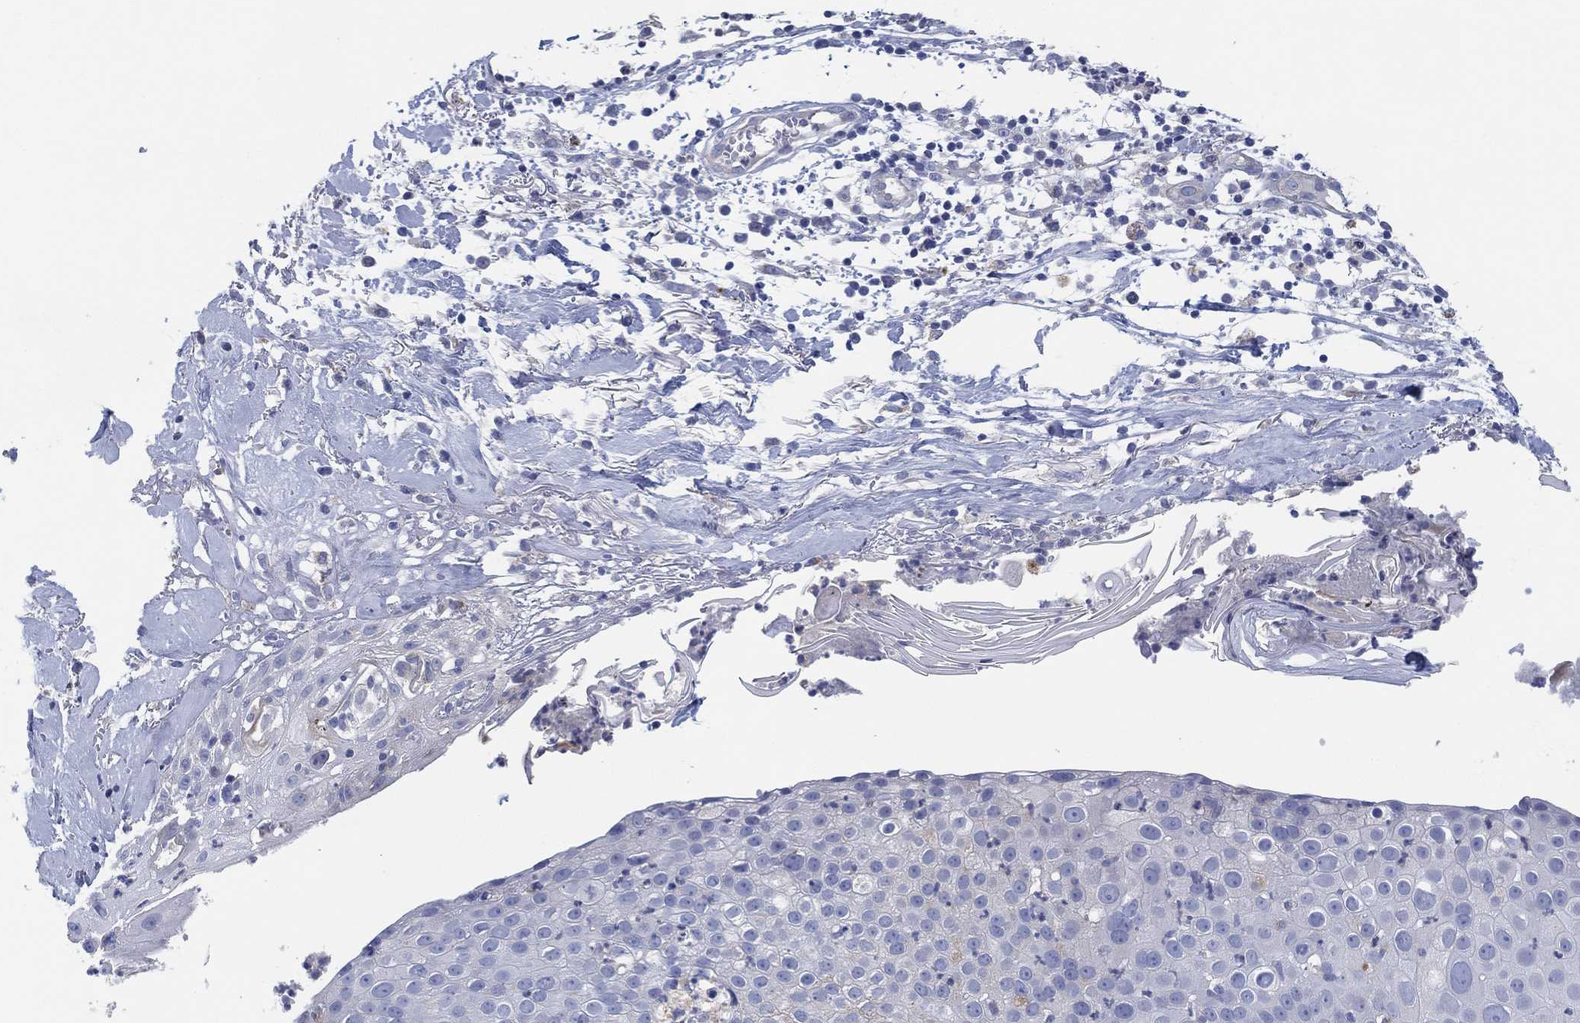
{"staining": {"intensity": "negative", "quantity": "none", "location": "none"}, "tissue": "skin cancer", "cell_type": "Tumor cells", "image_type": "cancer", "snomed": [{"axis": "morphology", "description": "Squamous cell carcinoma, NOS"}, {"axis": "topography", "description": "Skin"}], "caption": "High magnification brightfield microscopy of skin cancer stained with DAB (brown) and counterstained with hematoxylin (blue): tumor cells show no significant expression. (Immunohistochemistry, brightfield microscopy, high magnification).", "gene": "GALNS", "patient": {"sex": "male", "age": 71}}